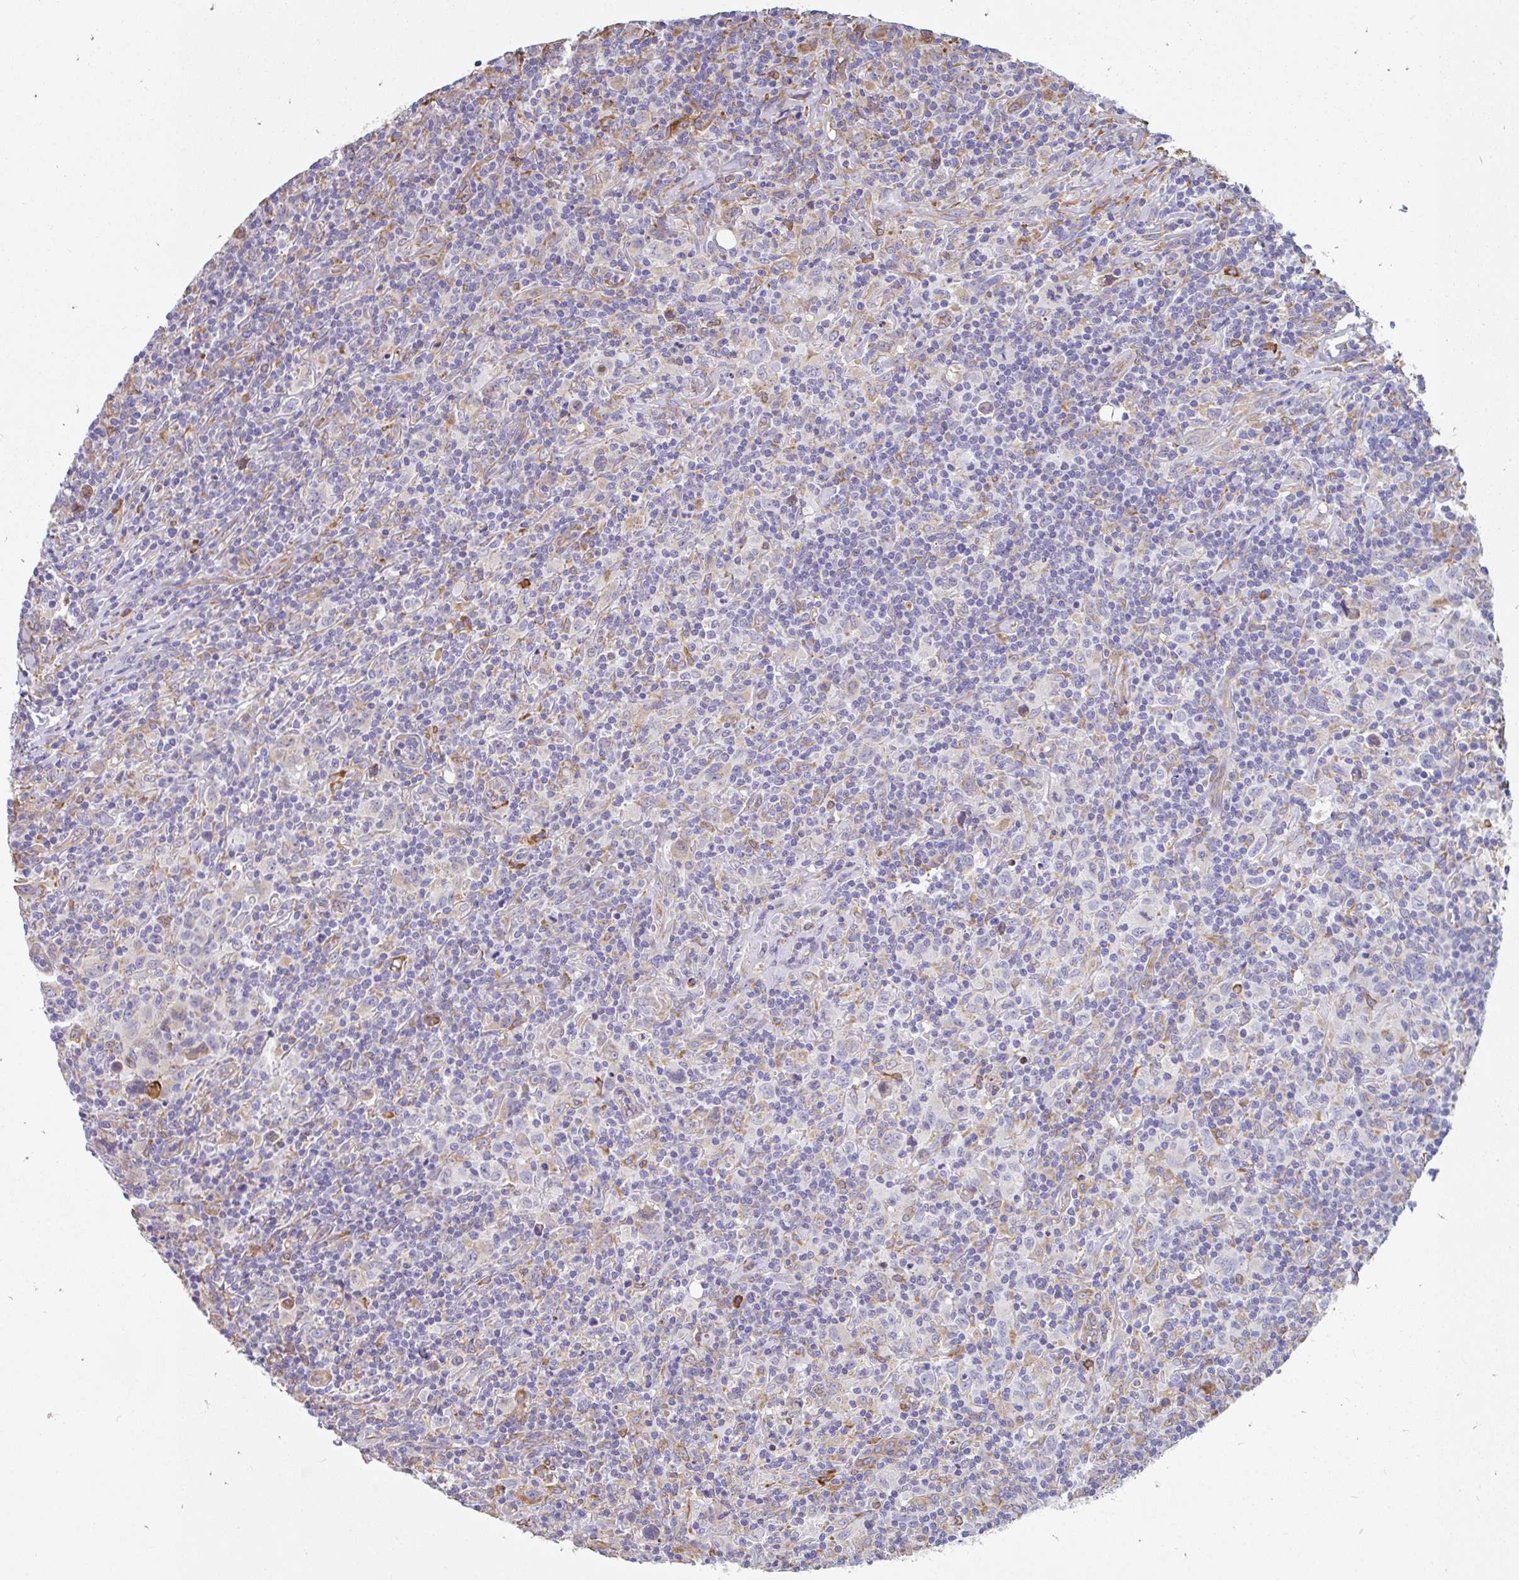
{"staining": {"intensity": "weak", "quantity": "<25%", "location": "cytoplasmic/membranous"}, "tissue": "lymphoma", "cell_type": "Tumor cells", "image_type": "cancer", "snomed": [{"axis": "morphology", "description": "Hodgkin's disease, NOS"}, {"axis": "topography", "description": "Lymph node"}], "caption": "Tumor cells show no significant positivity in Hodgkin's disease.", "gene": "EML5", "patient": {"sex": "female", "age": 18}}